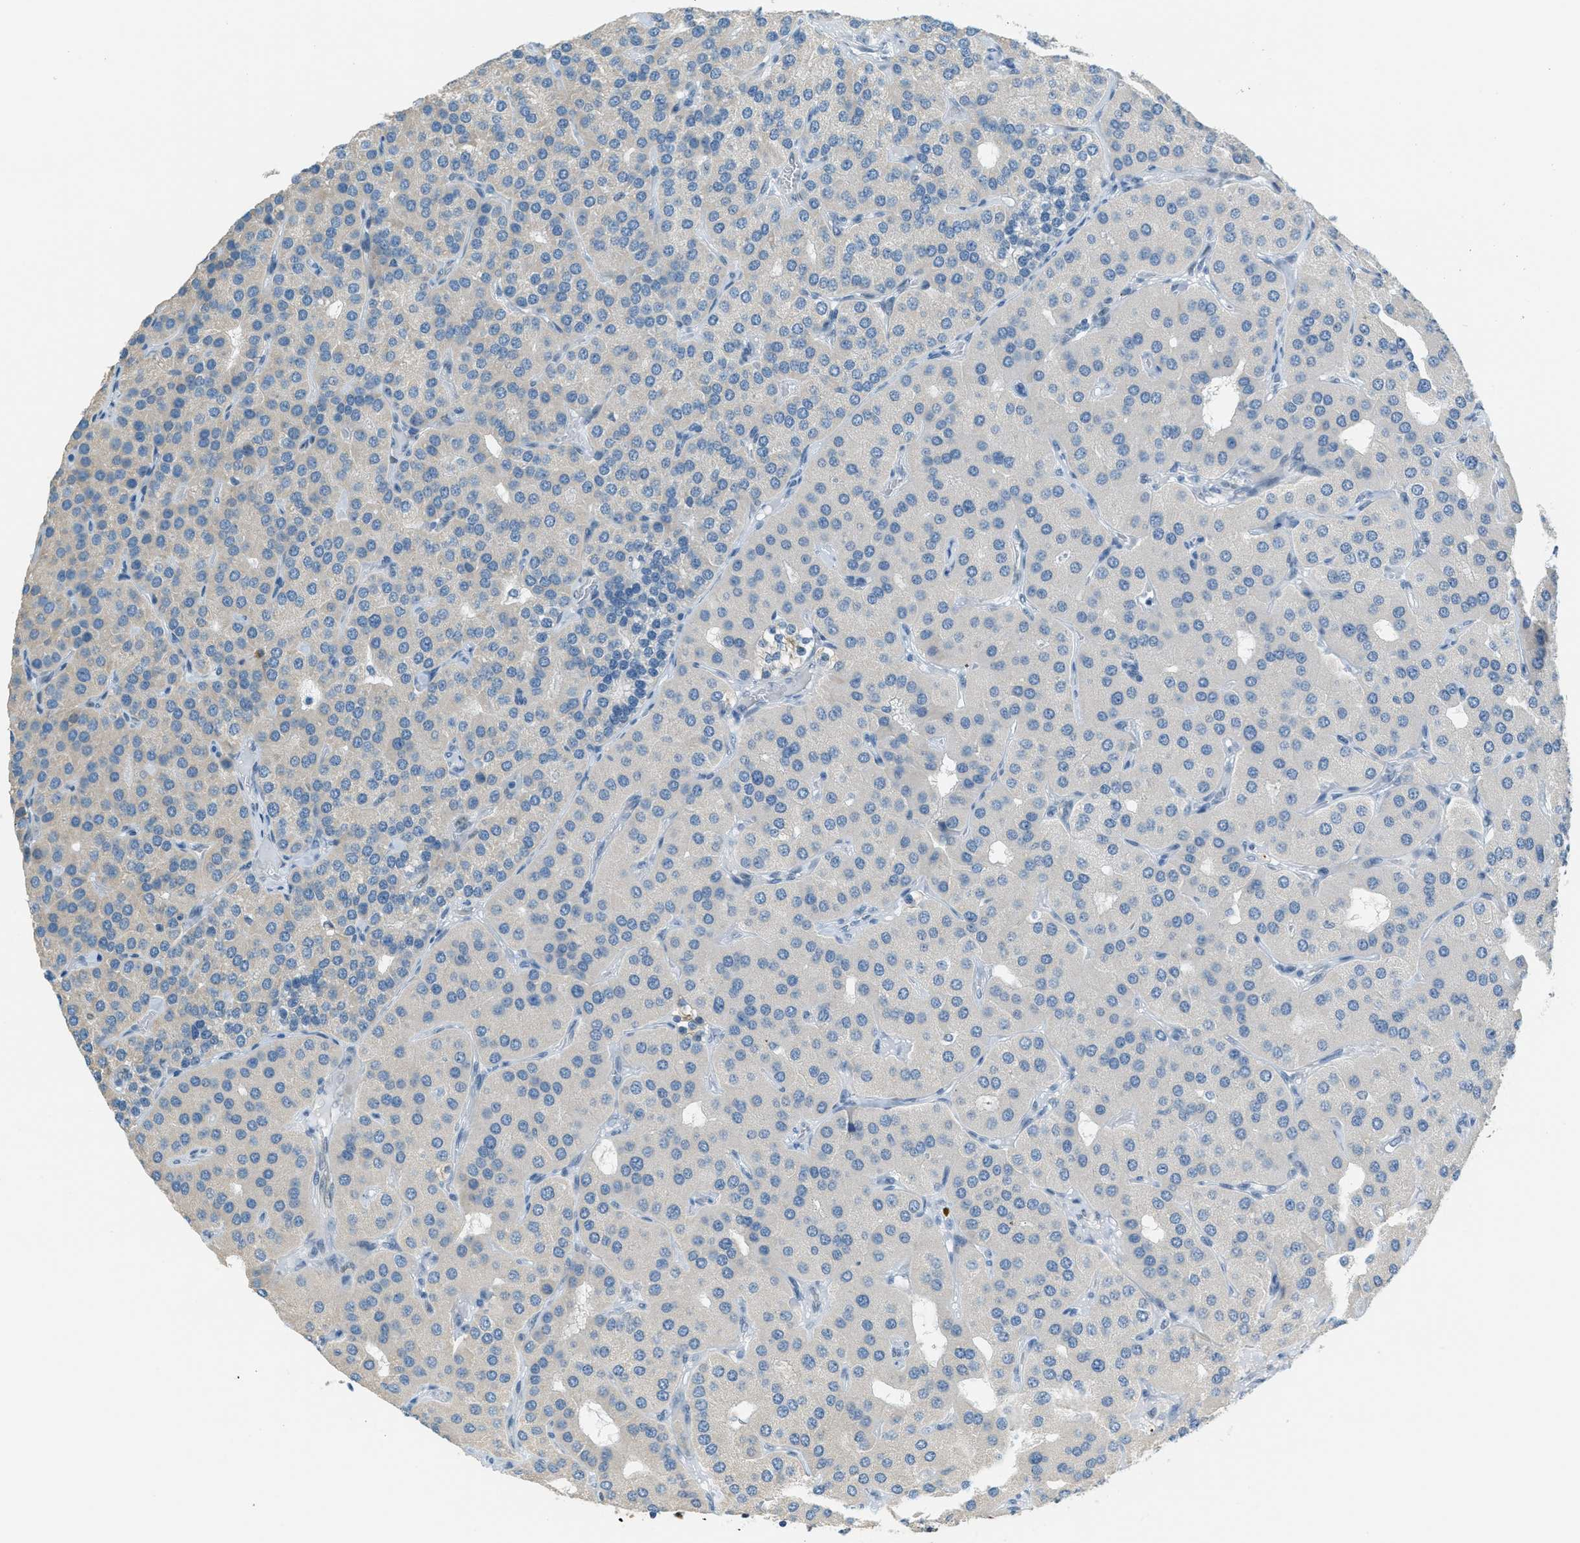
{"staining": {"intensity": "weak", "quantity": "<25%", "location": "cytoplasmic/membranous"}, "tissue": "parathyroid gland", "cell_type": "Glandular cells", "image_type": "normal", "snomed": [{"axis": "morphology", "description": "Normal tissue, NOS"}, {"axis": "morphology", "description": "Adenoma, NOS"}, {"axis": "topography", "description": "Parathyroid gland"}], "caption": "IHC micrograph of normal parathyroid gland: parathyroid gland stained with DAB shows no significant protein positivity in glandular cells. The staining was performed using DAB (3,3'-diaminobenzidine) to visualize the protein expression in brown, while the nuclei were stained in blue with hematoxylin (Magnification: 20x).", "gene": "TCF3", "patient": {"sex": "female", "age": 86}}